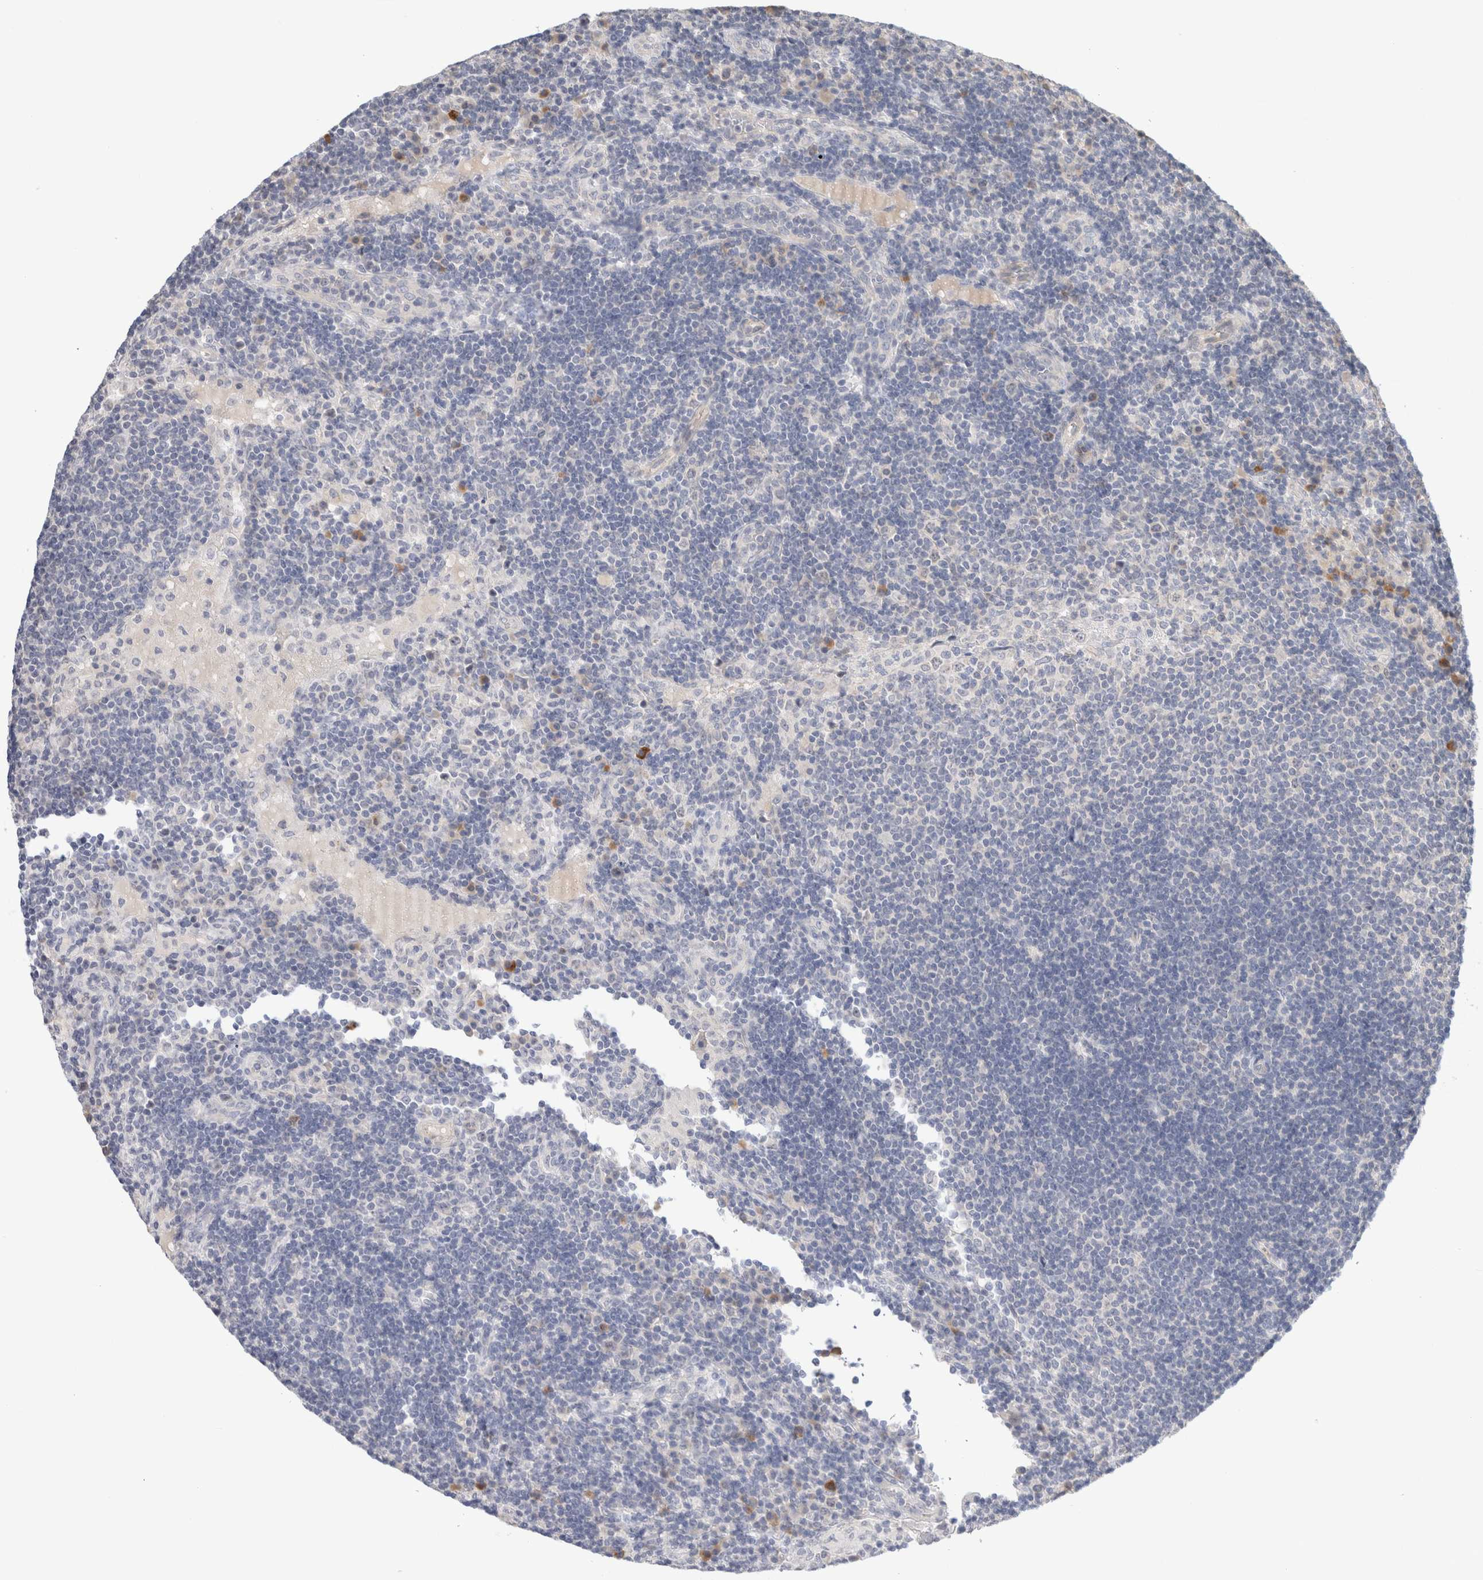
{"staining": {"intensity": "negative", "quantity": "none", "location": "none"}, "tissue": "lymph node", "cell_type": "Germinal center cells", "image_type": "normal", "snomed": [{"axis": "morphology", "description": "Normal tissue, NOS"}, {"axis": "topography", "description": "Lymph node"}], "caption": "This image is of normal lymph node stained with immunohistochemistry (IHC) to label a protein in brown with the nuclei are counter-stained blue. There is no staining in germinal center cells. (DAB (3,3'-diaminobenzidine) IHC visualized using brightfield microscopy, high magnification).", "gene": "SPRTN", "patient": {"sex": "female", "age": 53}}